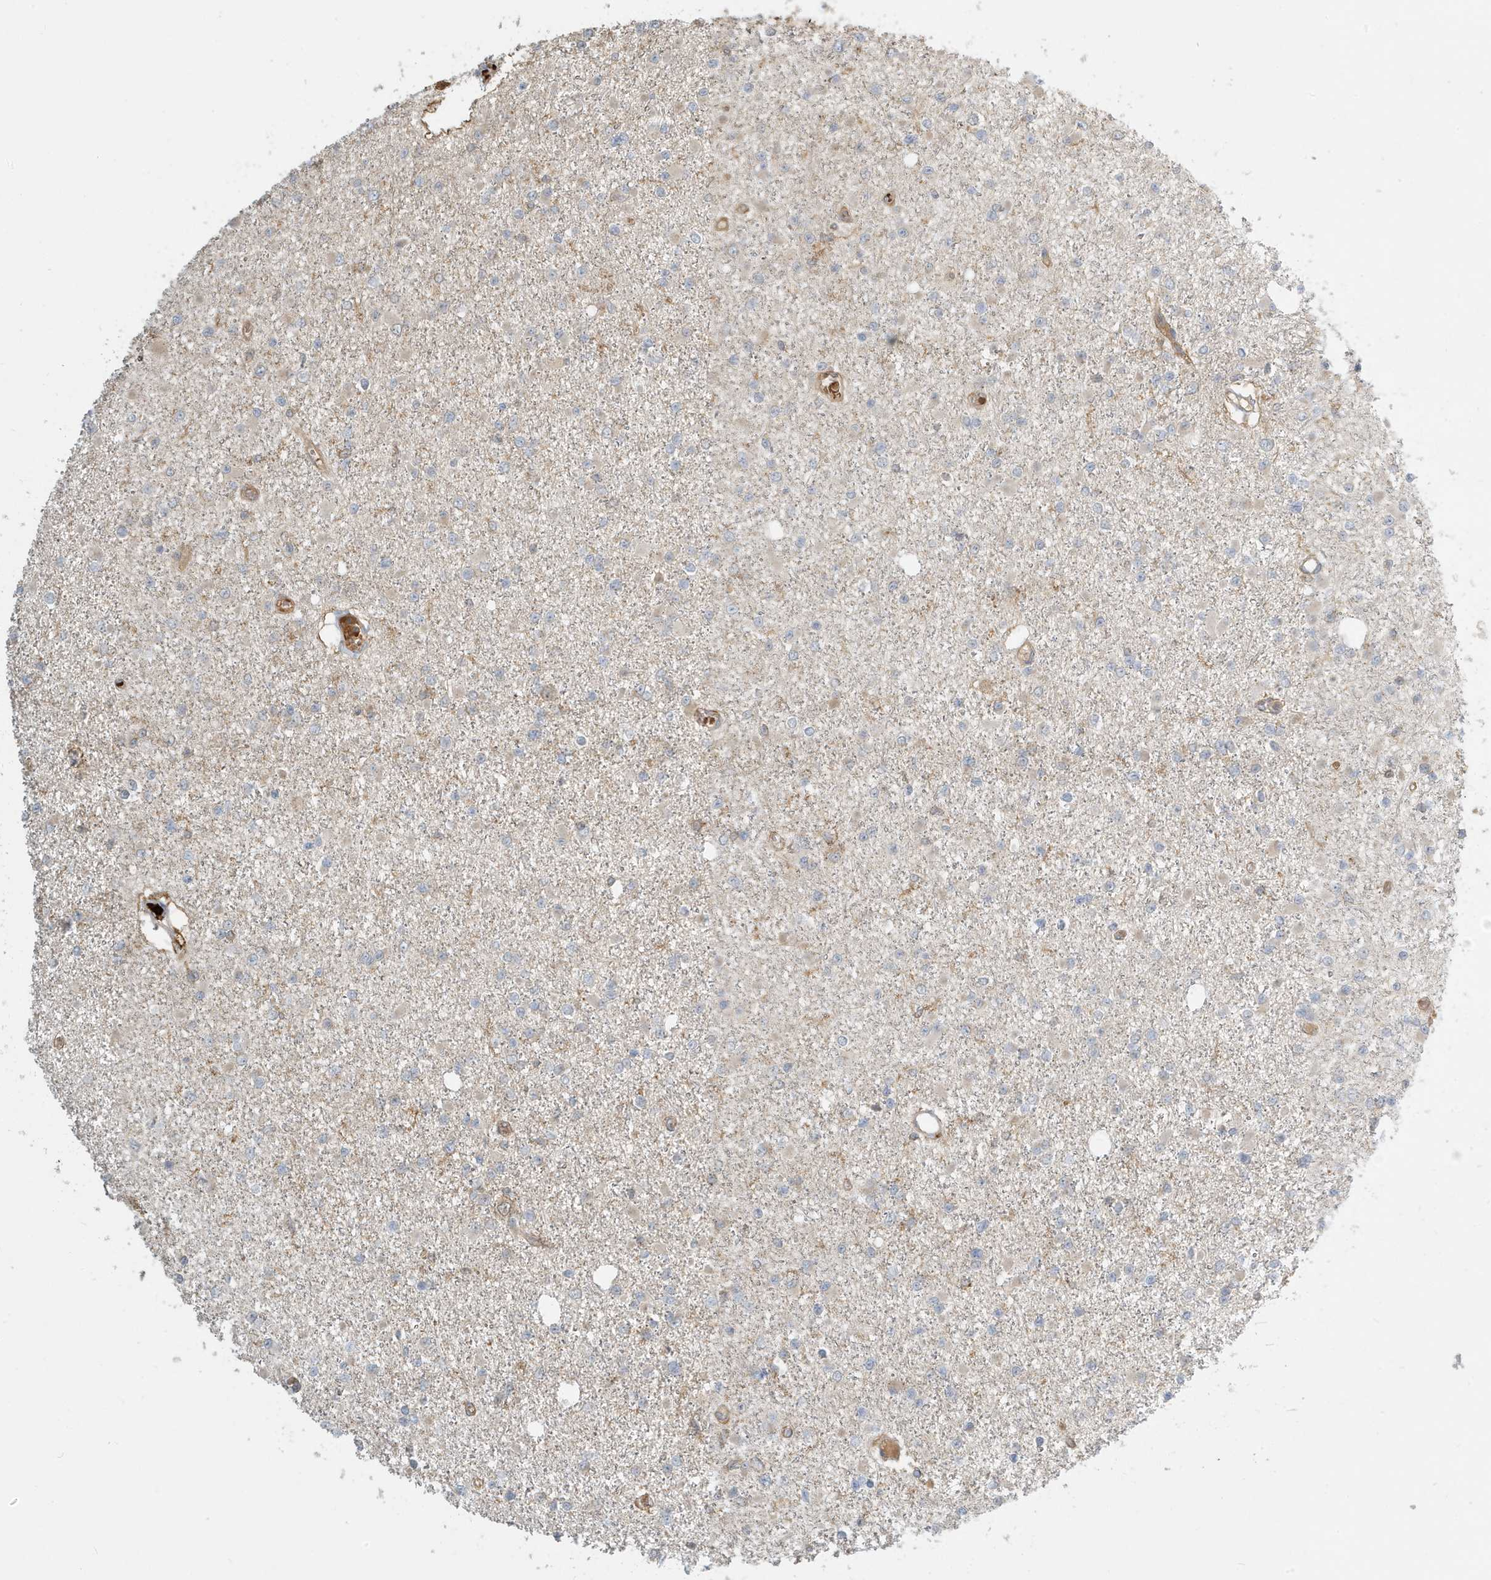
{"staining": {"intensity": "negative", "quantity": "none", "location": "none"}, "tissue": "glioma", "cell_type": "Tumor cells", "image_type": "cancer", "snomed": [{"axis": "morphology", "description": "Glioma, malignant, Low grade"}, {"axis": "topography", "description": "Brain"}], "caption": "Protein analysis of glioma demonstrates no significant staining in tumor cells. Nuclei are stained in blue.", "gene": "FYCO1", "patient": {"sex": "female", "age": 22}}